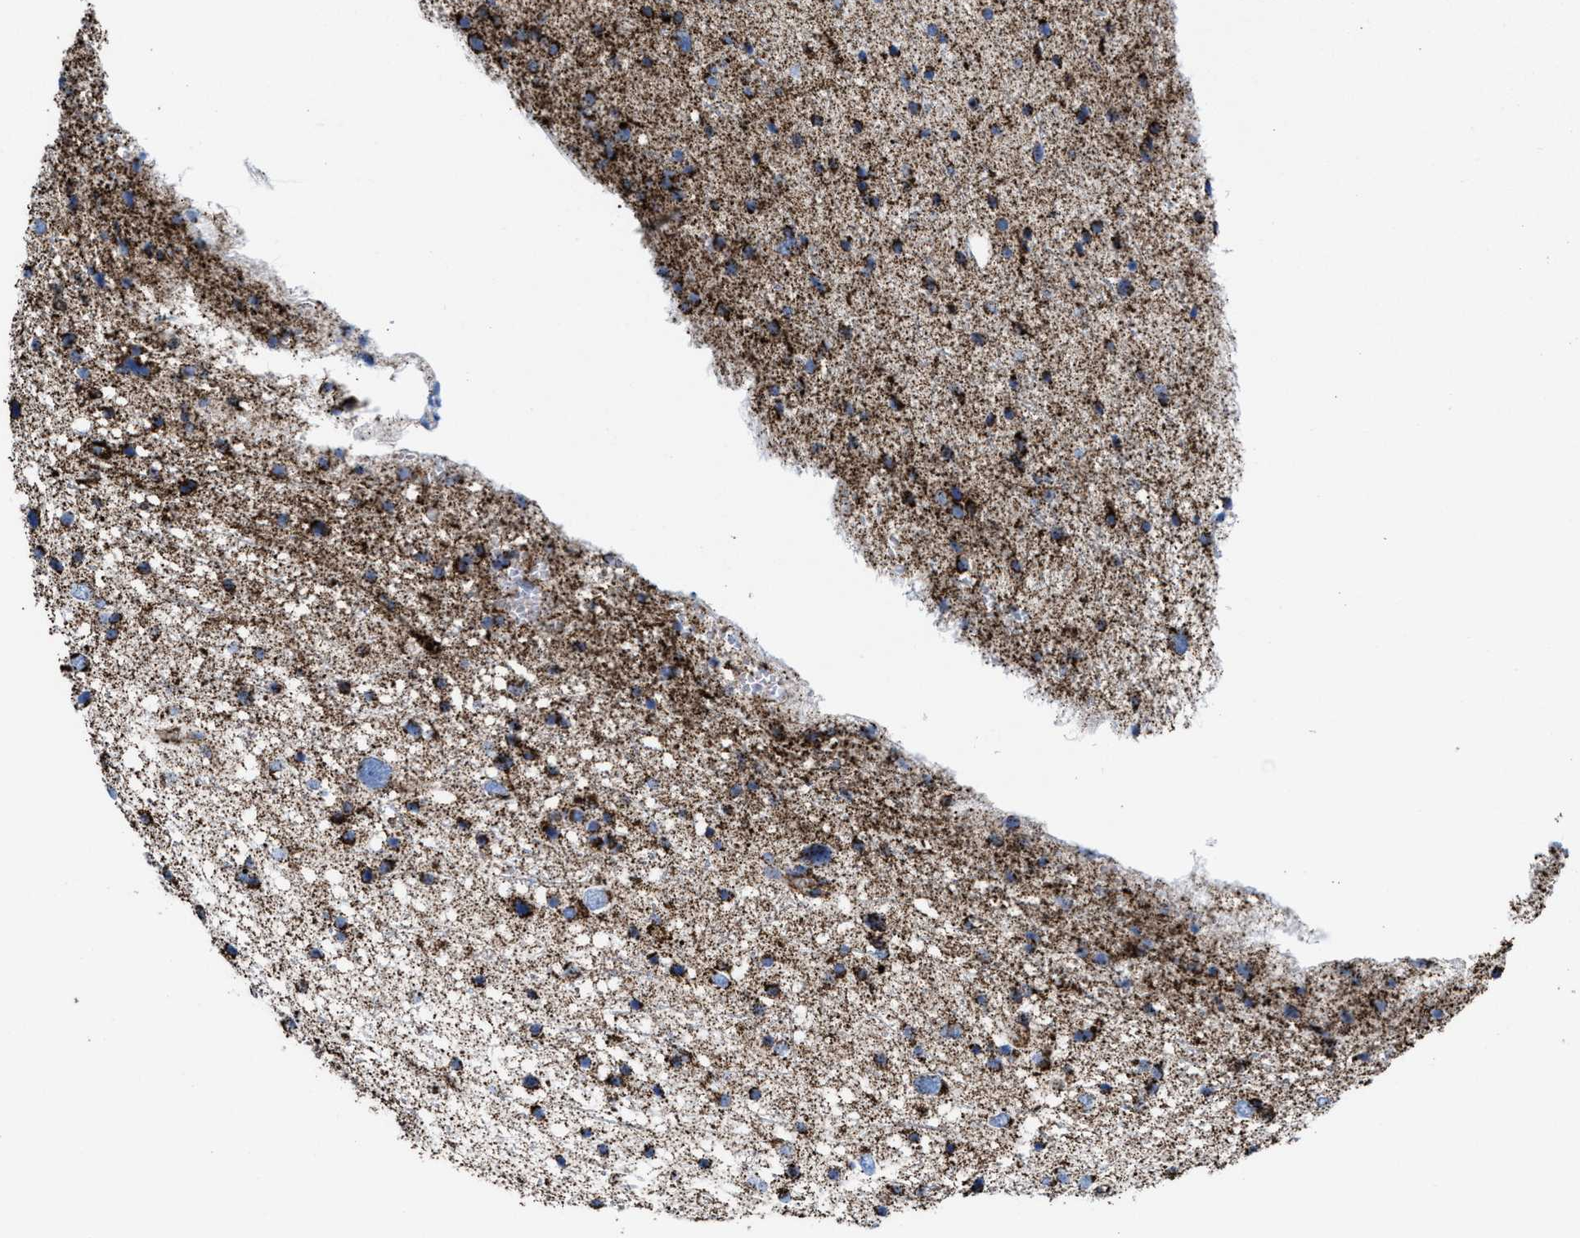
{"staining": {"intensity": "moderate", "quantity": ">75%", "location": "cytoplasmic/membranous"}, "tissue": "glioma", "cell_type": "Tumor cells", "image_type": "cancer", "snomed": [{"axis": "morphology", "description": "Glioma, malignant, Low grade"}, {"axis": "topography", "description": "Brain"}], "caption": "Glioma stained with a protein marker displays moderate staining in tumor cells.", "gene": "ECHS1", "patient": {"sex": "female", "age": 37}}